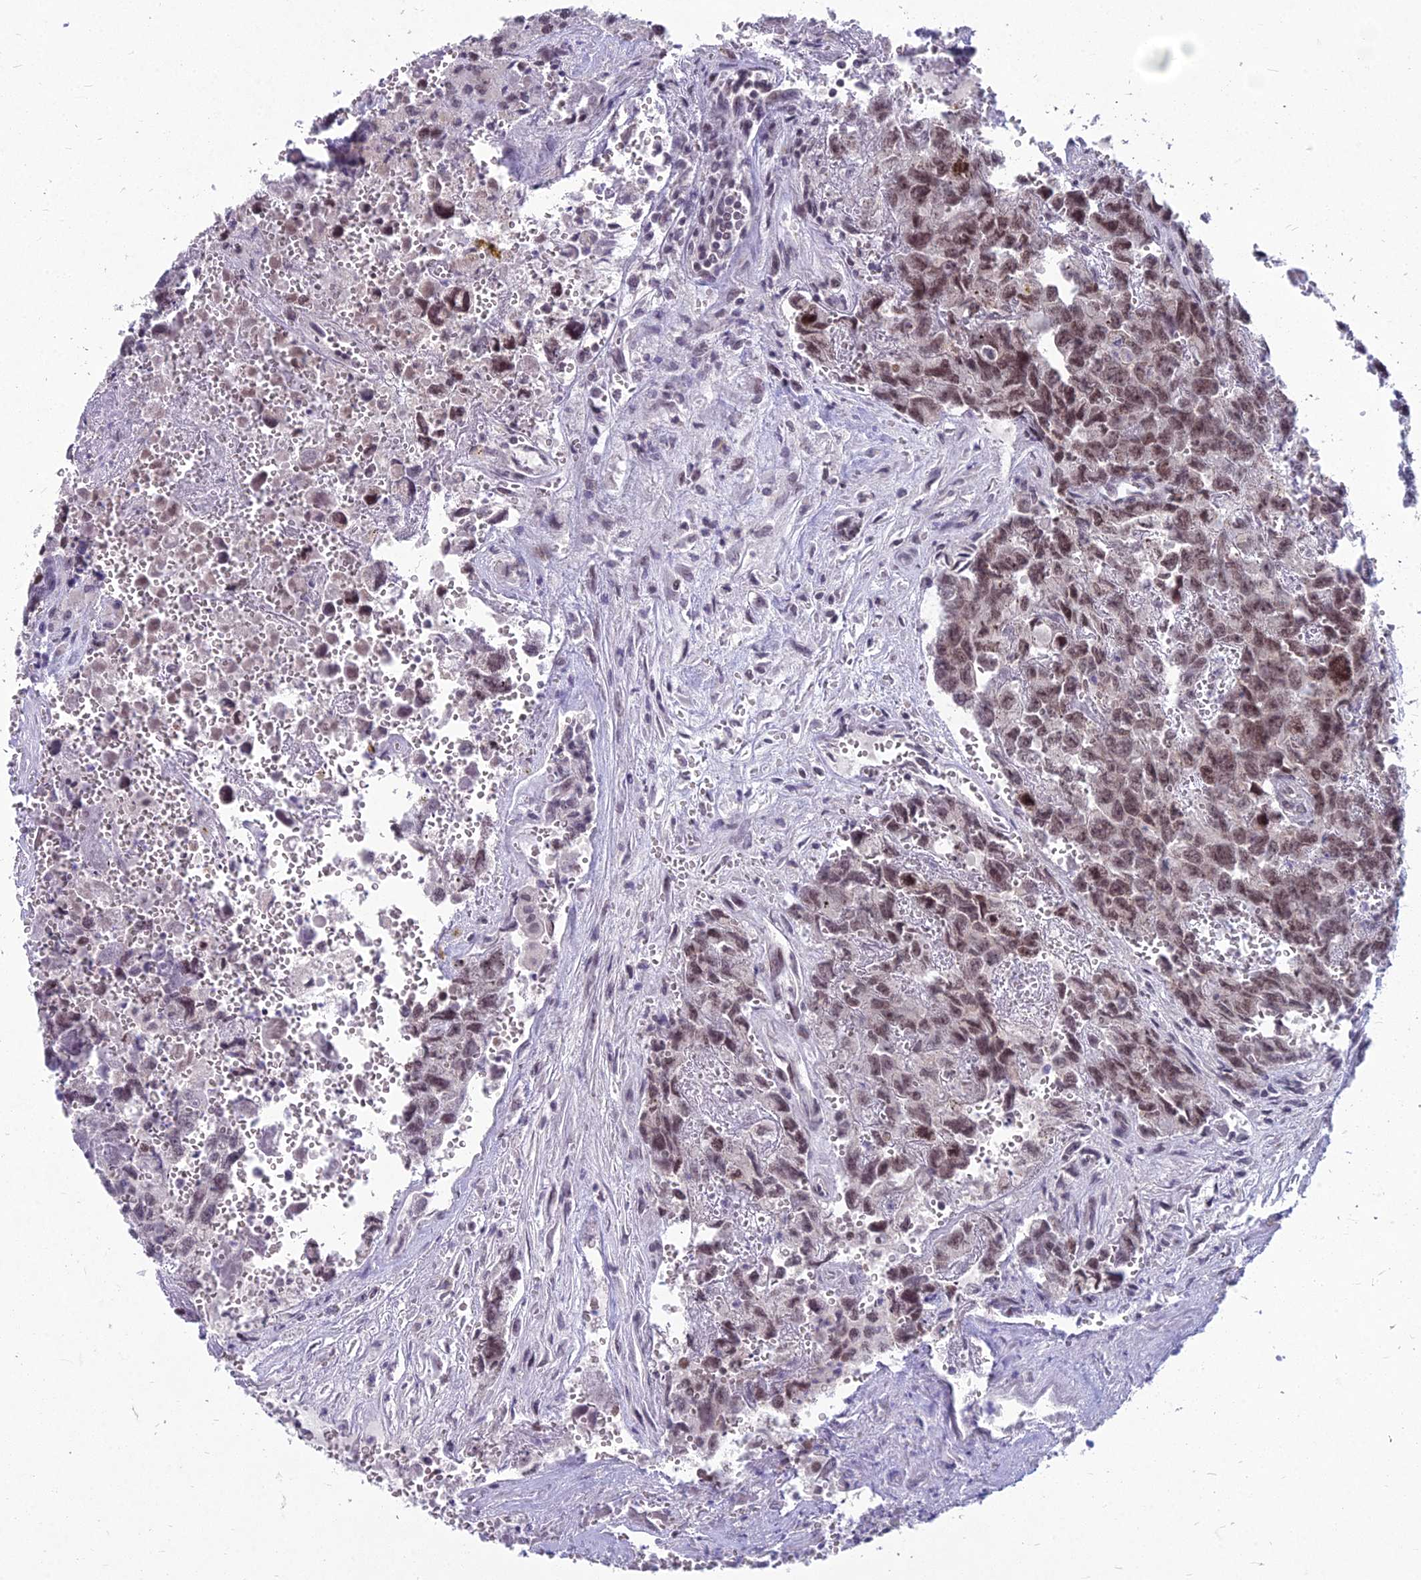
{"staining": {"intensity": "moderate", "quantity": ">75%", "location": "nuclear"}, "tissue": "testis cancer", "cell_type": "Tumor cells", "image_type": "cancer", "snomed": [{"axis": "morphology", "description": "Carcinoma, Embryonal, NOS"}, {"axis": "topography", "description": "Testis"}], "caption": "This micrograph displays immunohistochemistry staining of human testis embryonal carcinoma, with medium moderate nuclear positivity in about >75% of tumor cells.", "gene": "KAT7", "patient": {"sex": "male", "age": 31}}